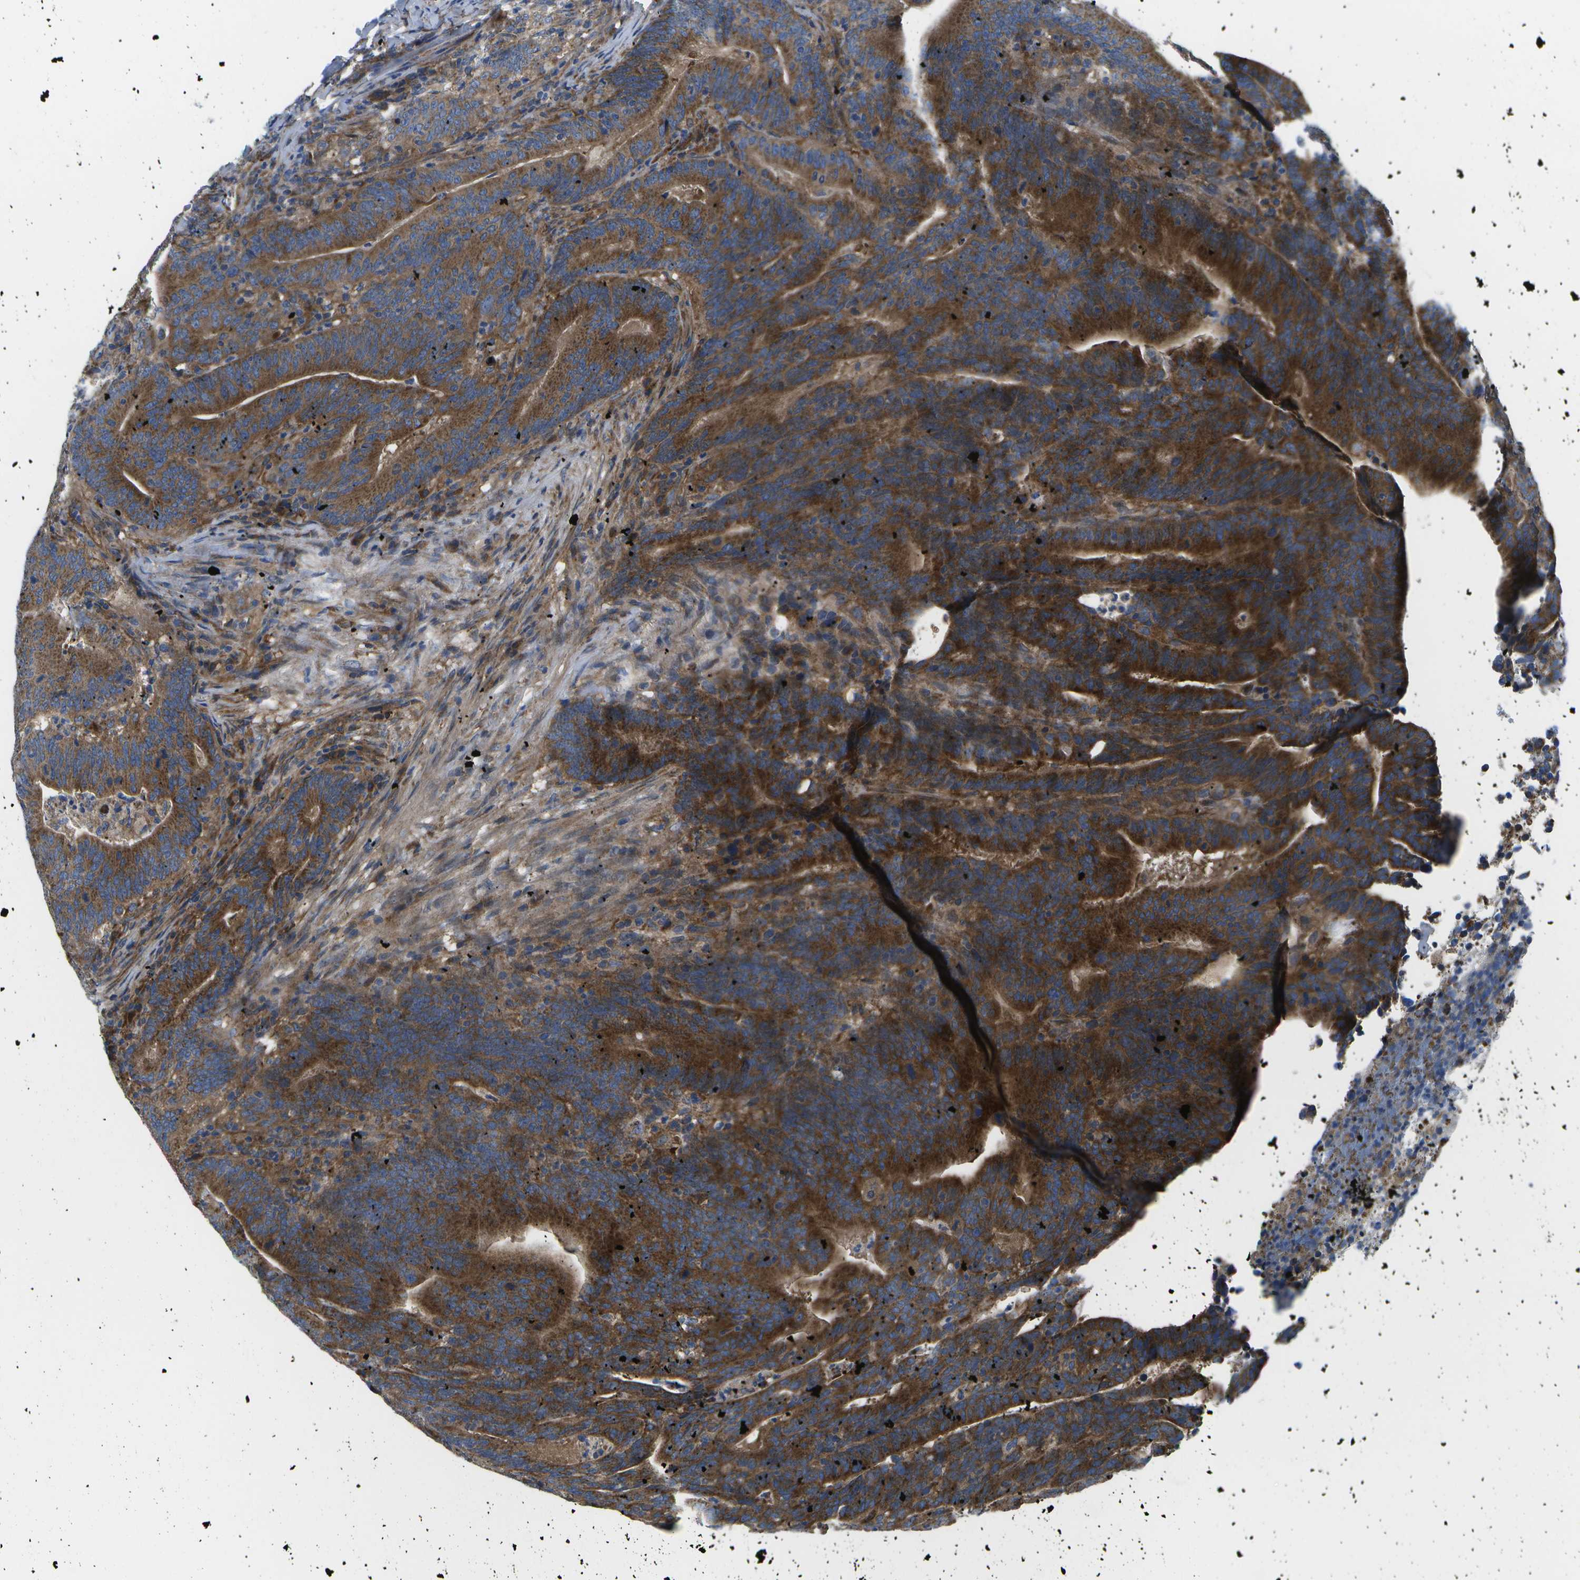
{"staining": {"intensity": "strong", "quantity": ">75%", "location": "cytoplasmic/membranous"}, "tissue": "colorectal cancer", "cell_type": "Tumor cells", "image_type": "cancer", "snomed": [{"axis": "morphology", "description": "Normal tissue, NOS"}, {"axis": "morphology", "description": "Adenocarcinoma, NOS"}, {"axis": "topography", "description": "Colon"}], "caption": "Immunohistochemistry of adenocarcinoma (colorectal) reveals high levels of strong cytoplasmic/membranous staining in about >75% of tumor cells.", "gene": "MVK", "patient": {"sex": "female", "age": 66}}